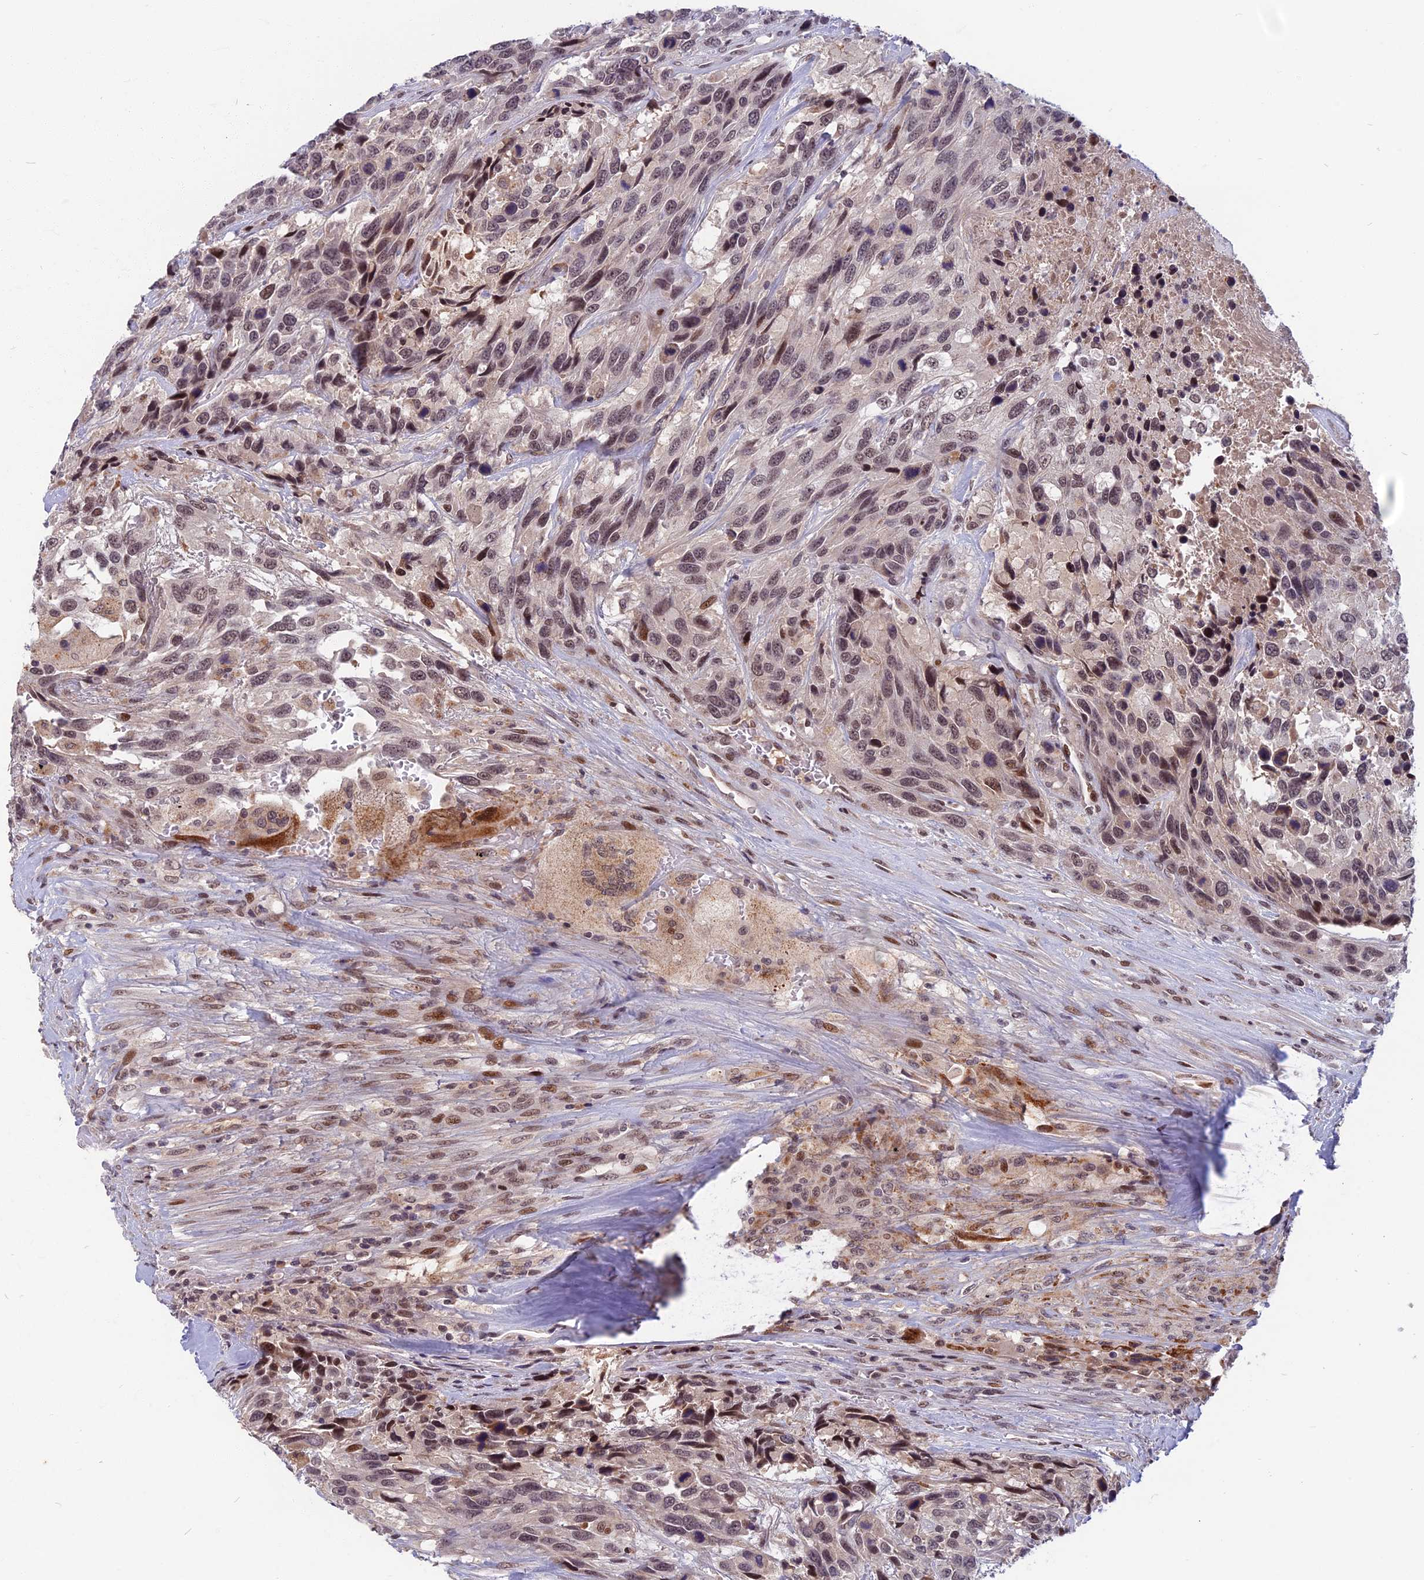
{"staining": {"intensity": "weak", "quantity": "25%-75%", "location": "nuclear"}, "tissue": "urothelial cancer", "cell_type": "Tumor cells", "image_type": "cancer", "snomed": [{"axis": "morphology", "description": "Urothelial carcinoma, High grade"}, {"axis": "topography", "description": "Urinary bladder"}], "caption": "Protein expression analysis of urothelial cancer demonstrates weak nuclear staining in about 25%-75% of tumor cells. (DAB IHC with brightfield microscopy, high magnification).", "gene": "CDC7", "patient": {"sex": "female", "age": 70}}